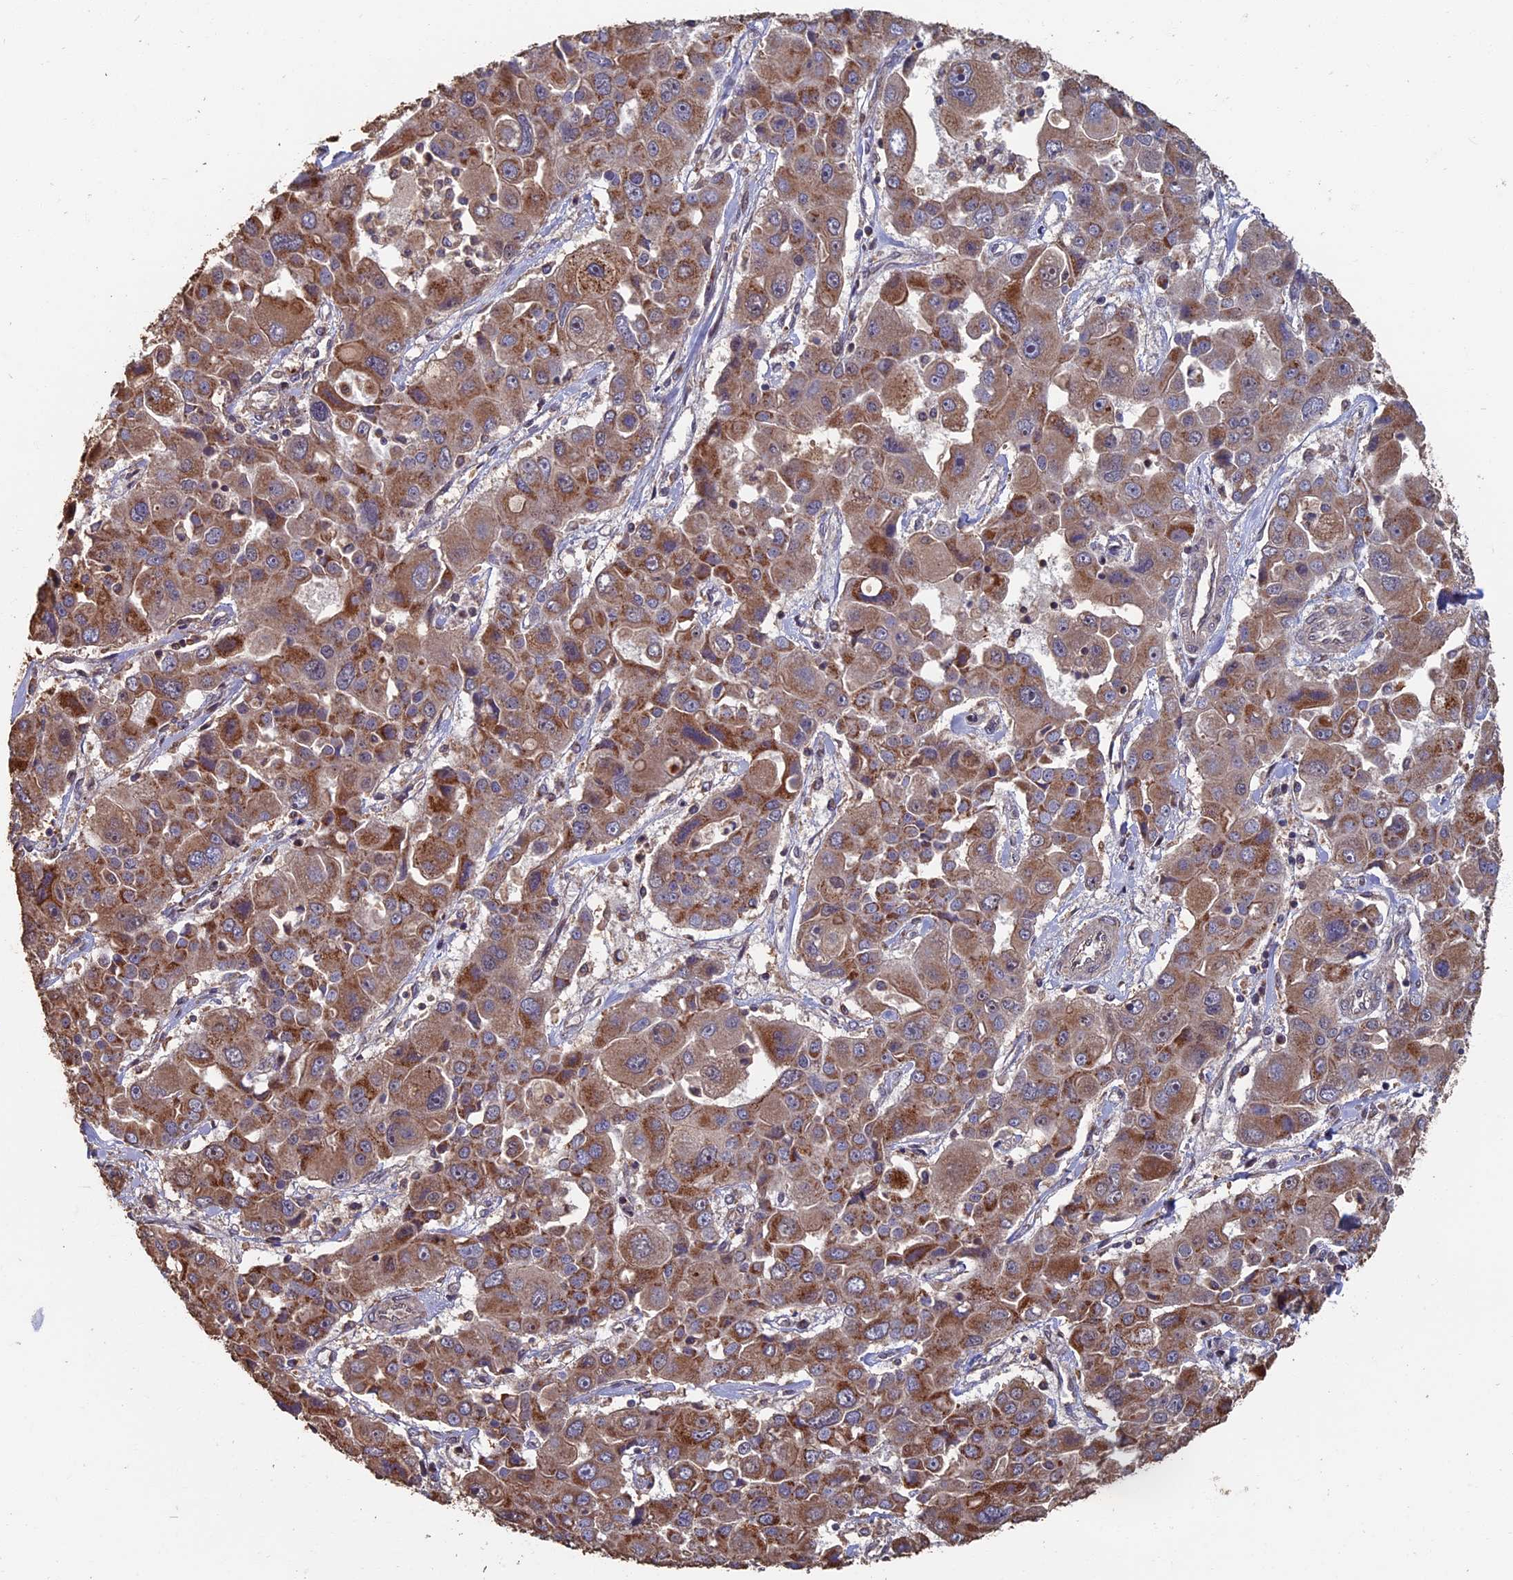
{"staining": {"intensity": "moderate", "quantity": ">75%", "location": "cytoplasmic/membranous"}, "tissue": "liver cancer", "cell_type": "Tumor cells", "image_type": "cancer", "snomed": [{"axis": "morphology", "description": "Cholangiocarcinoma"}, {"axis": "topography", "description": "Liver"}], "caption": "Moderate cytoplasmic/membranous staining for a protein is appreciated in about >75% of tumor cells of liver cancer (cholangiocarcinoma) using immunohistochemistry (IHC).", "gene": "RASGRF1", "patient": {"sex": "male", "age": 67}}